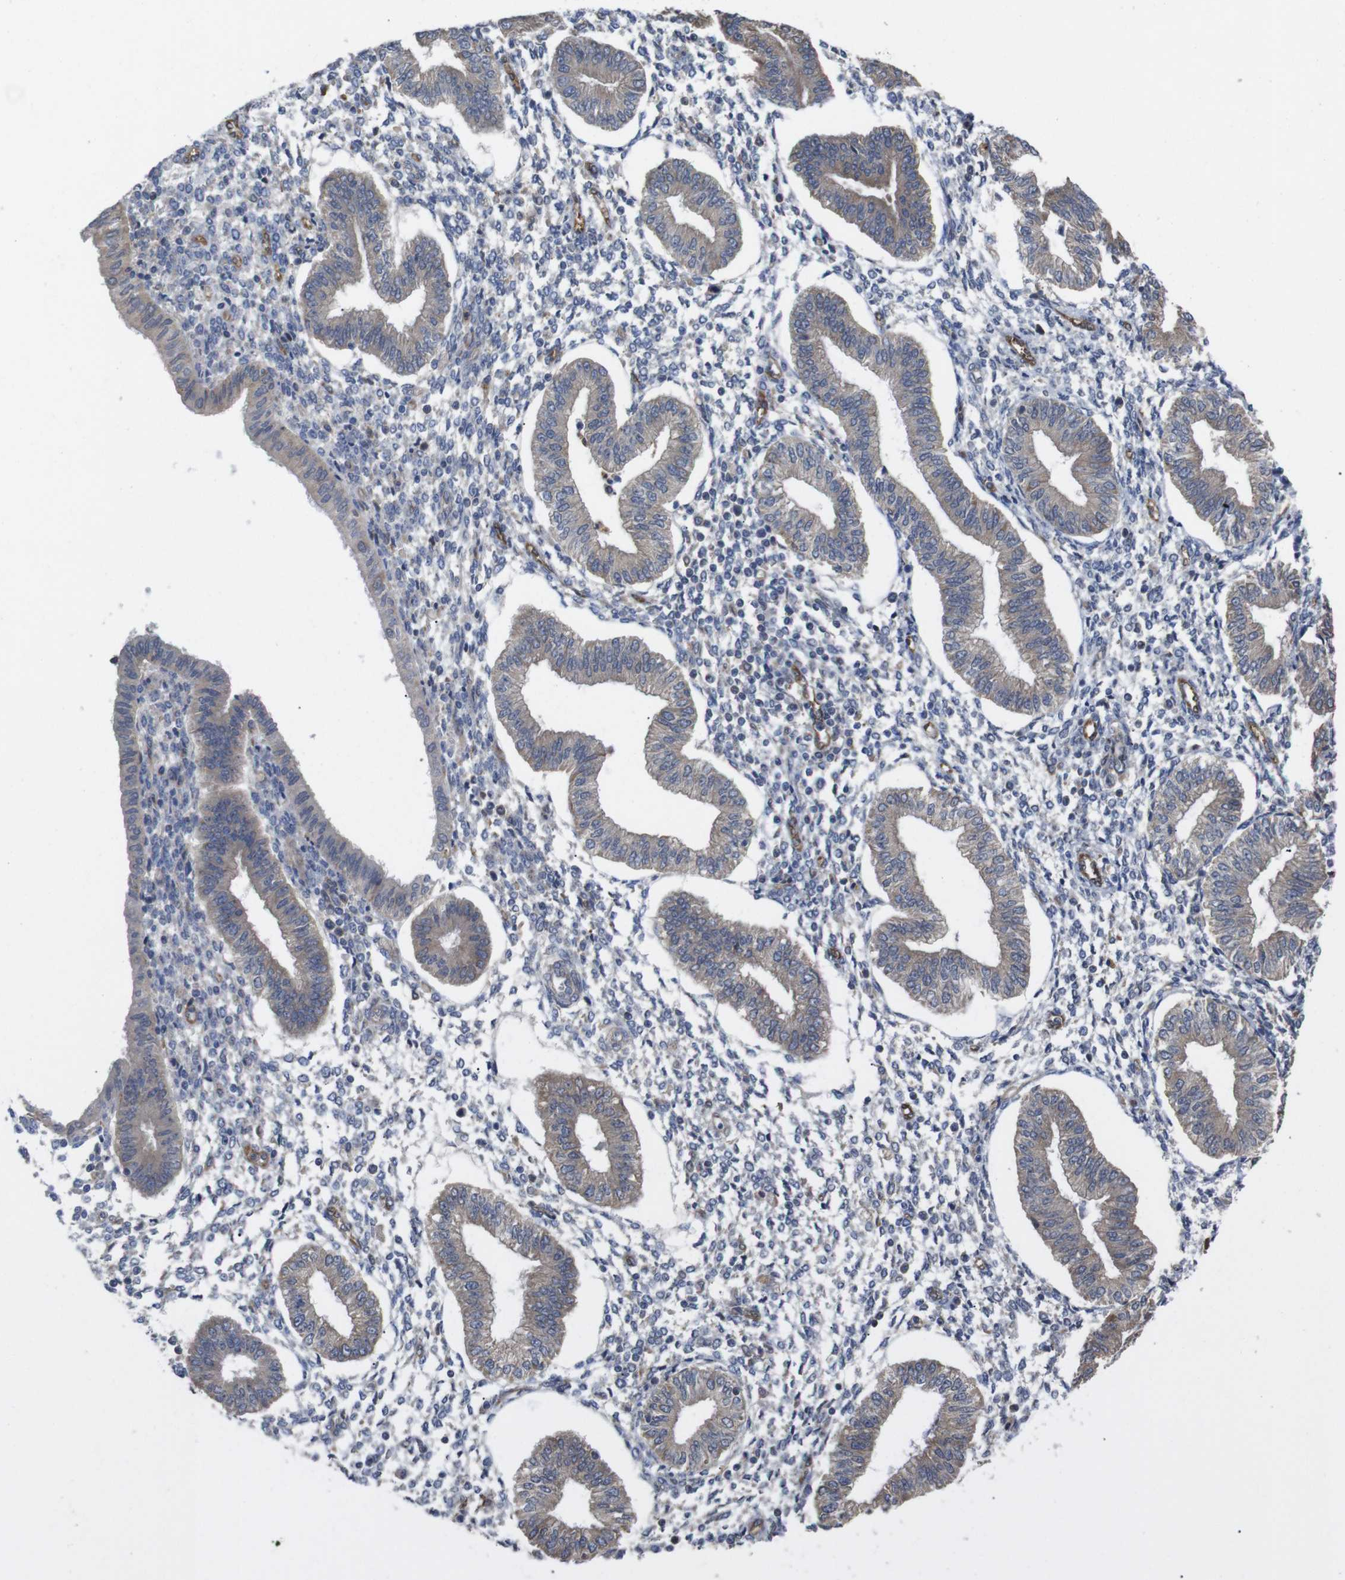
{"staining": {"intensity": "negative", "quantity": "none", "location": "none"}, "tissue": "endometrium", "cell_type": "Cells in endometrial stroma", "image_type": "normal", "snomed": [{"axis": "morphology", "description": "Normal tissue, NOS"}, {"axis": "topography", "description": "Endometrium"}], "caption": "A high-resolution photomicrograph shows immunohistochemistry (IHC) staining of unremarkable endometrium, which demonstrates no significant positivity in cells in endometrial stroma. (Brightfield microscopy of DAB (3,3'-diaminobenzidine) immunohistochemistry at high magnification).", "gene": "TIAM1", "patient": {"sex": "female", "age": 50}}